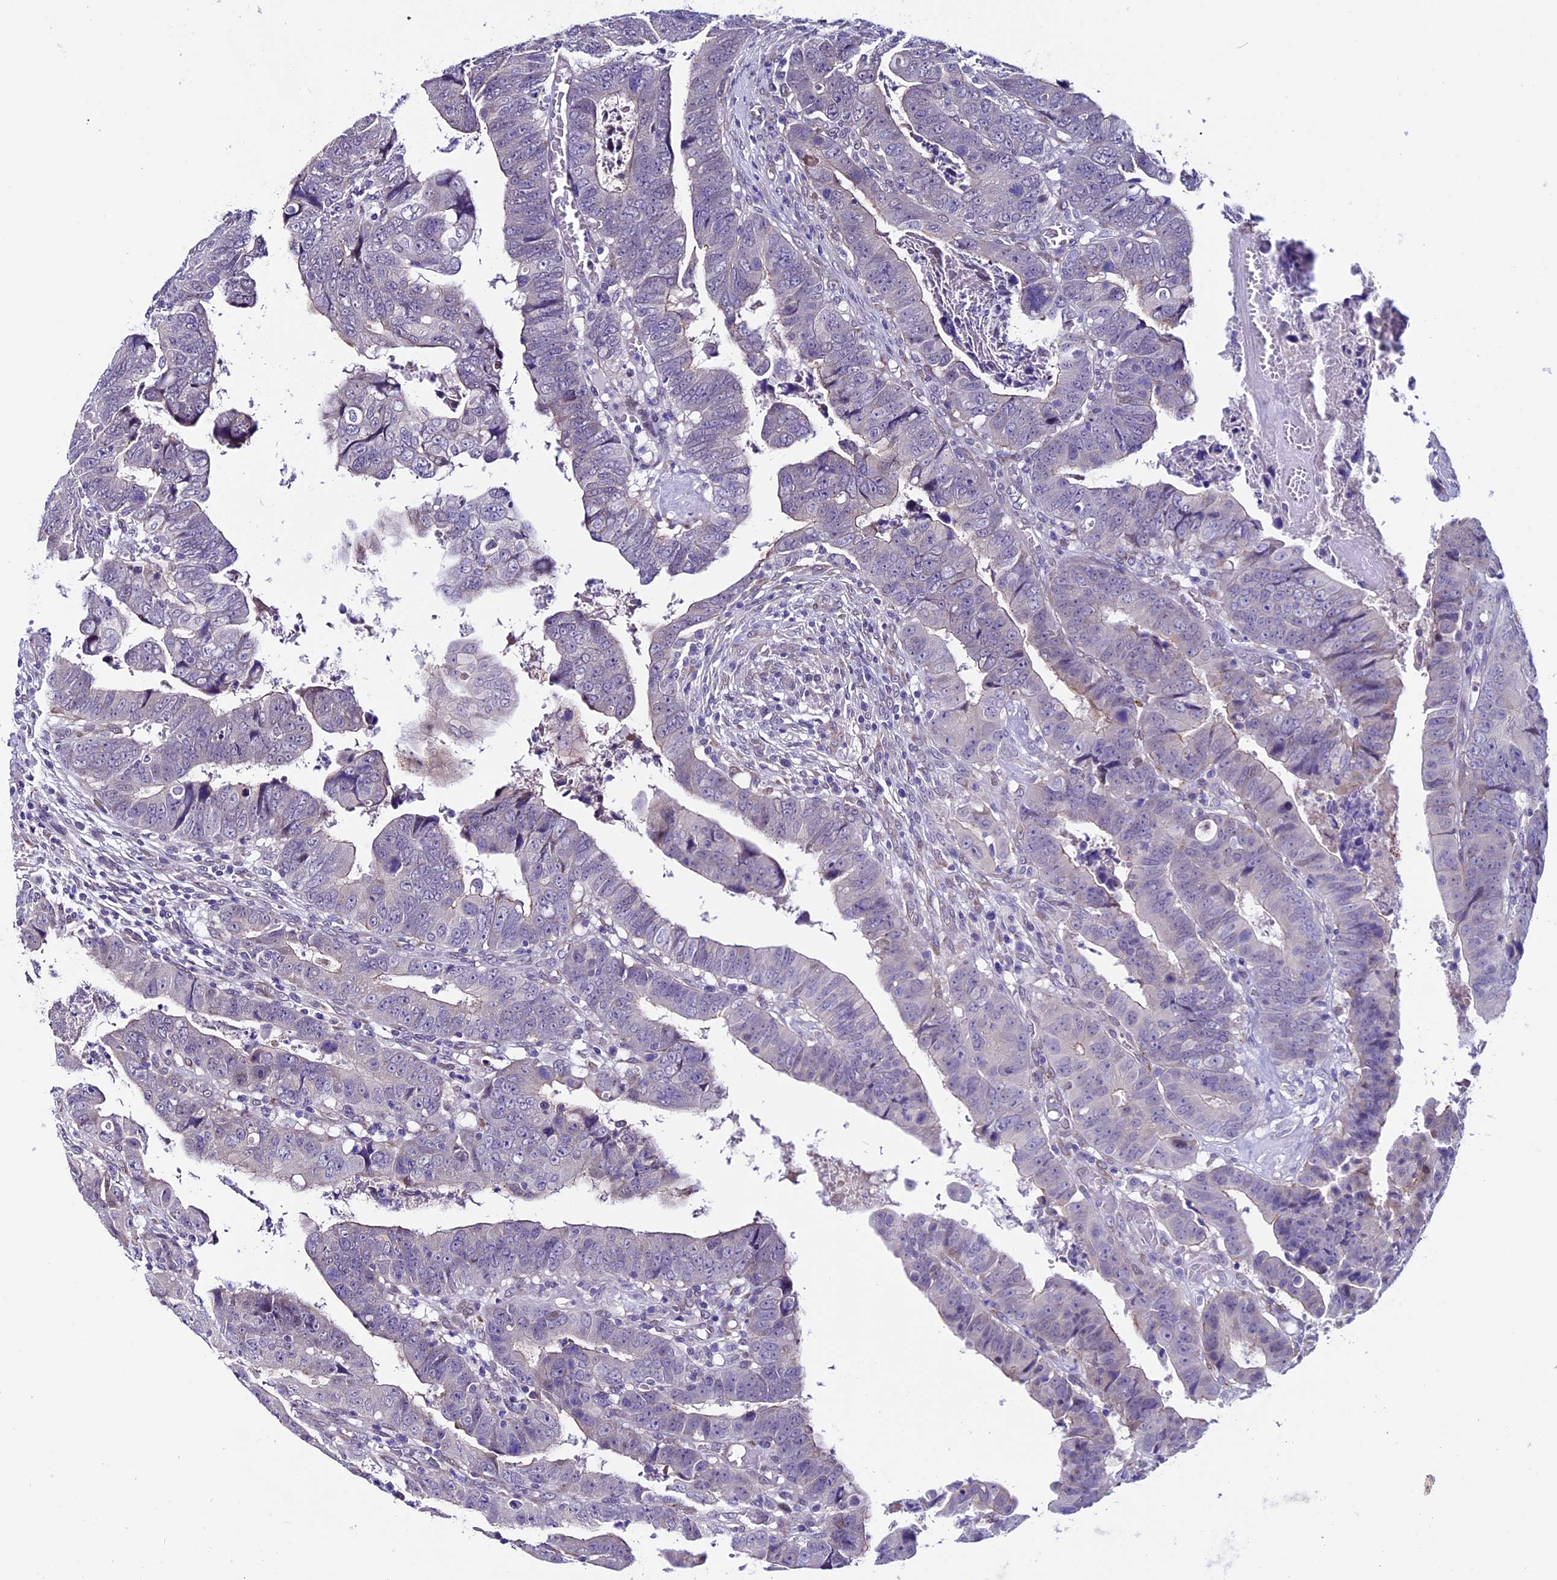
{"staining": {"intensity": "negative", "quantity": "none", "location": "none"}, "tissue": "colorectal cancer", "cell_type": "Tumor cells", "image_type": "cancer", "snomed": [{"axis": "morphology", "description": "Normal tissue, NOS"}, {"axis": "morphology", "description": "Adenocarcinoma, NOS"}, {"axis": "topography", "description": "Rectum"}], "caption": "Tumor cells are negative for protein expression in human colorectal adenocarcinoma.", "gene": "TMEM171", "patient": {"sex": "female", "age": 65}}